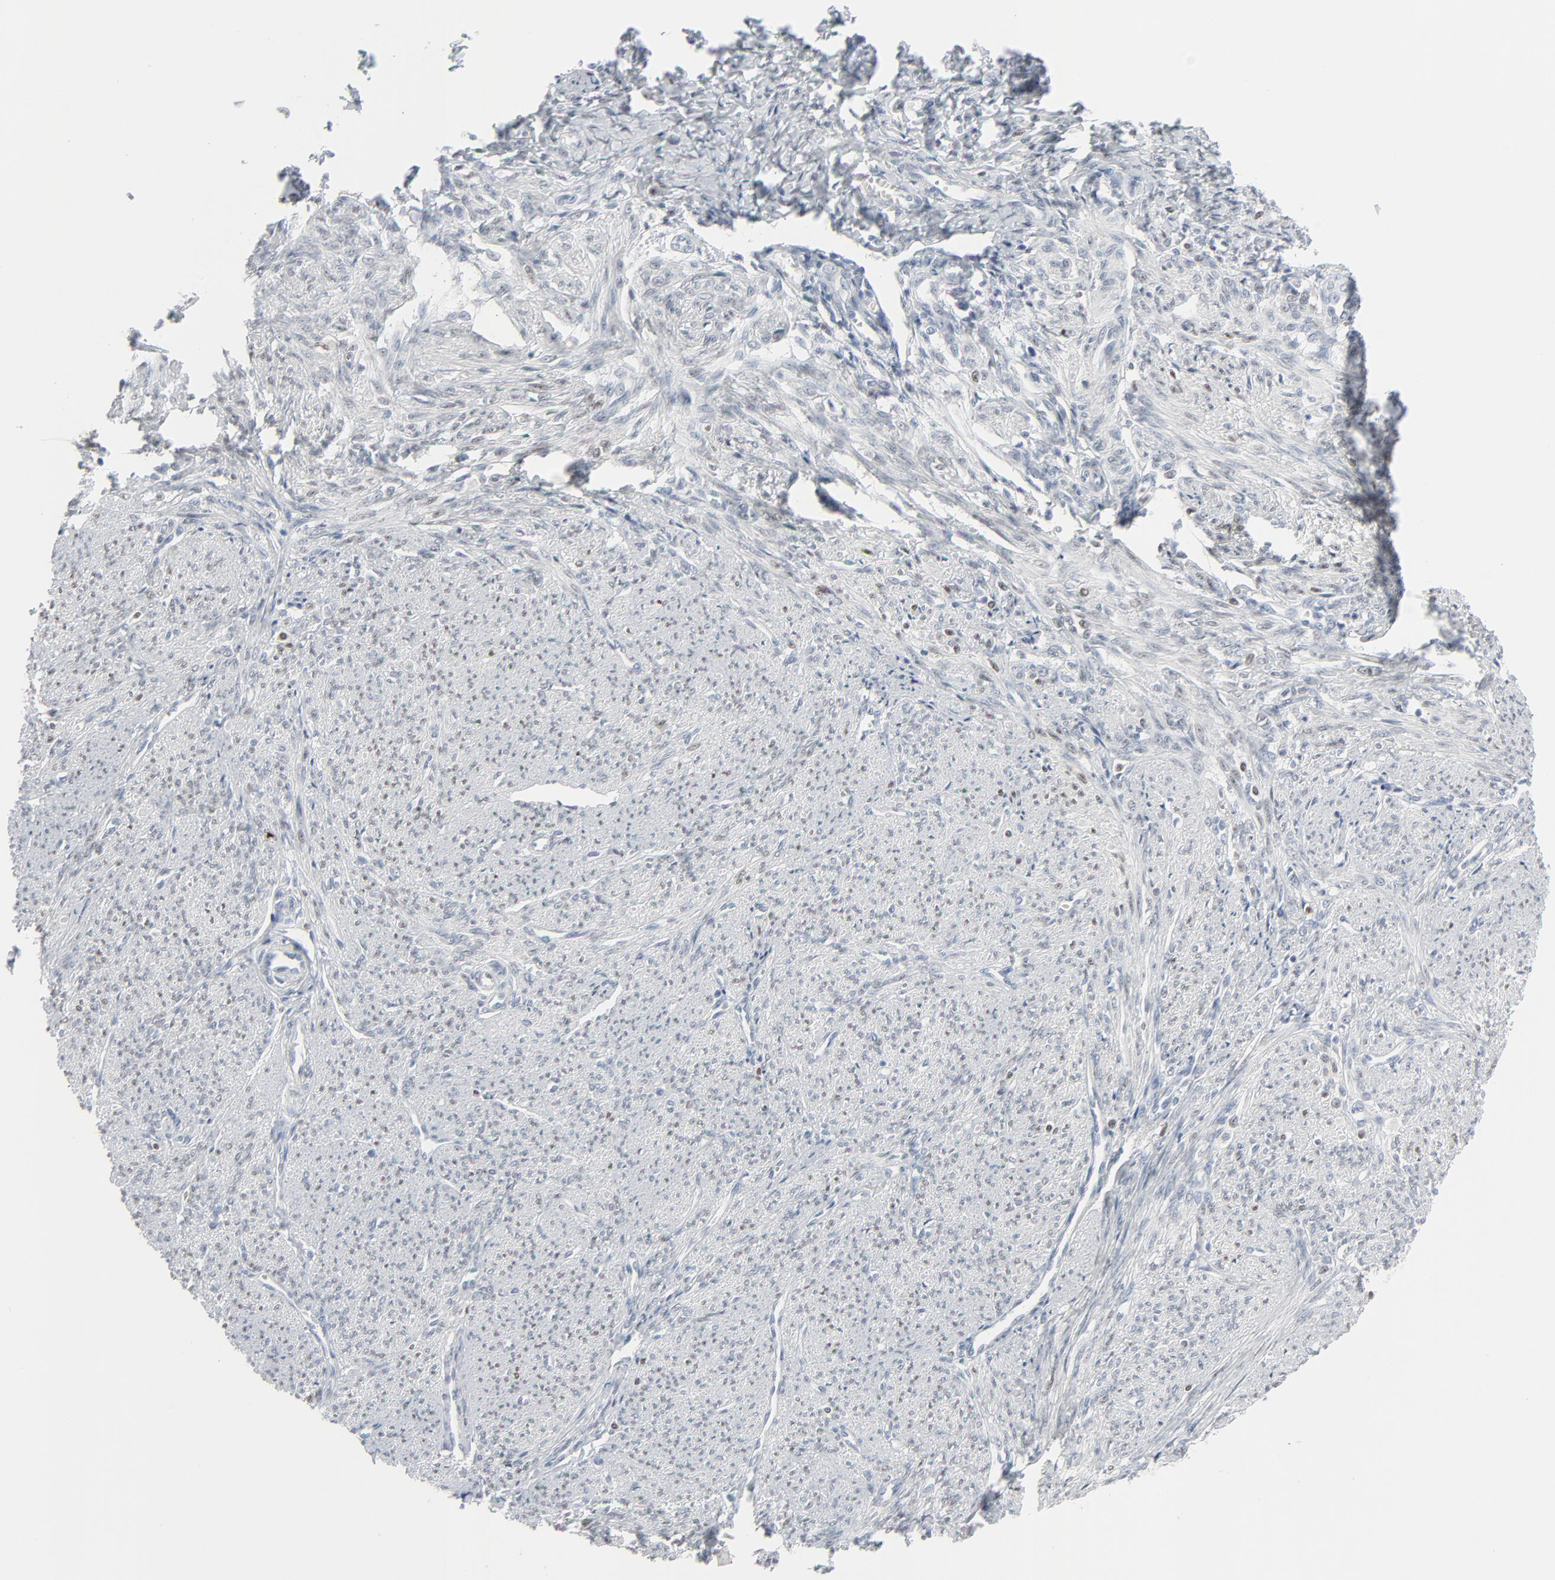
{"staining": {"intensity": "moderate", "quantity": "<25%", "location": "nuclear"}, "tissue": "smooth muscle", "cell_type": "Smooth muscle cells", "image_type": "normal", "snomed": [{"axis": "morphology", "description": "Normal tissue, NOS"}, {"axis": "topography", "description": "Smooth muscle"}], "caption": "IHC staining of unremarkable smooth muscle, which shows low levels of moderate nuclear expression in approximately <25% of smooth muscle cells indicating moderate nuclear protein staining. The staining was performed using DAB (3,3'-diaminobenzidine) (brown) for protein detection and nuclei were counterstained in hematoxylin (blue).", "gene": "MITF", "patient": {"sex": "male", "age": 56}}